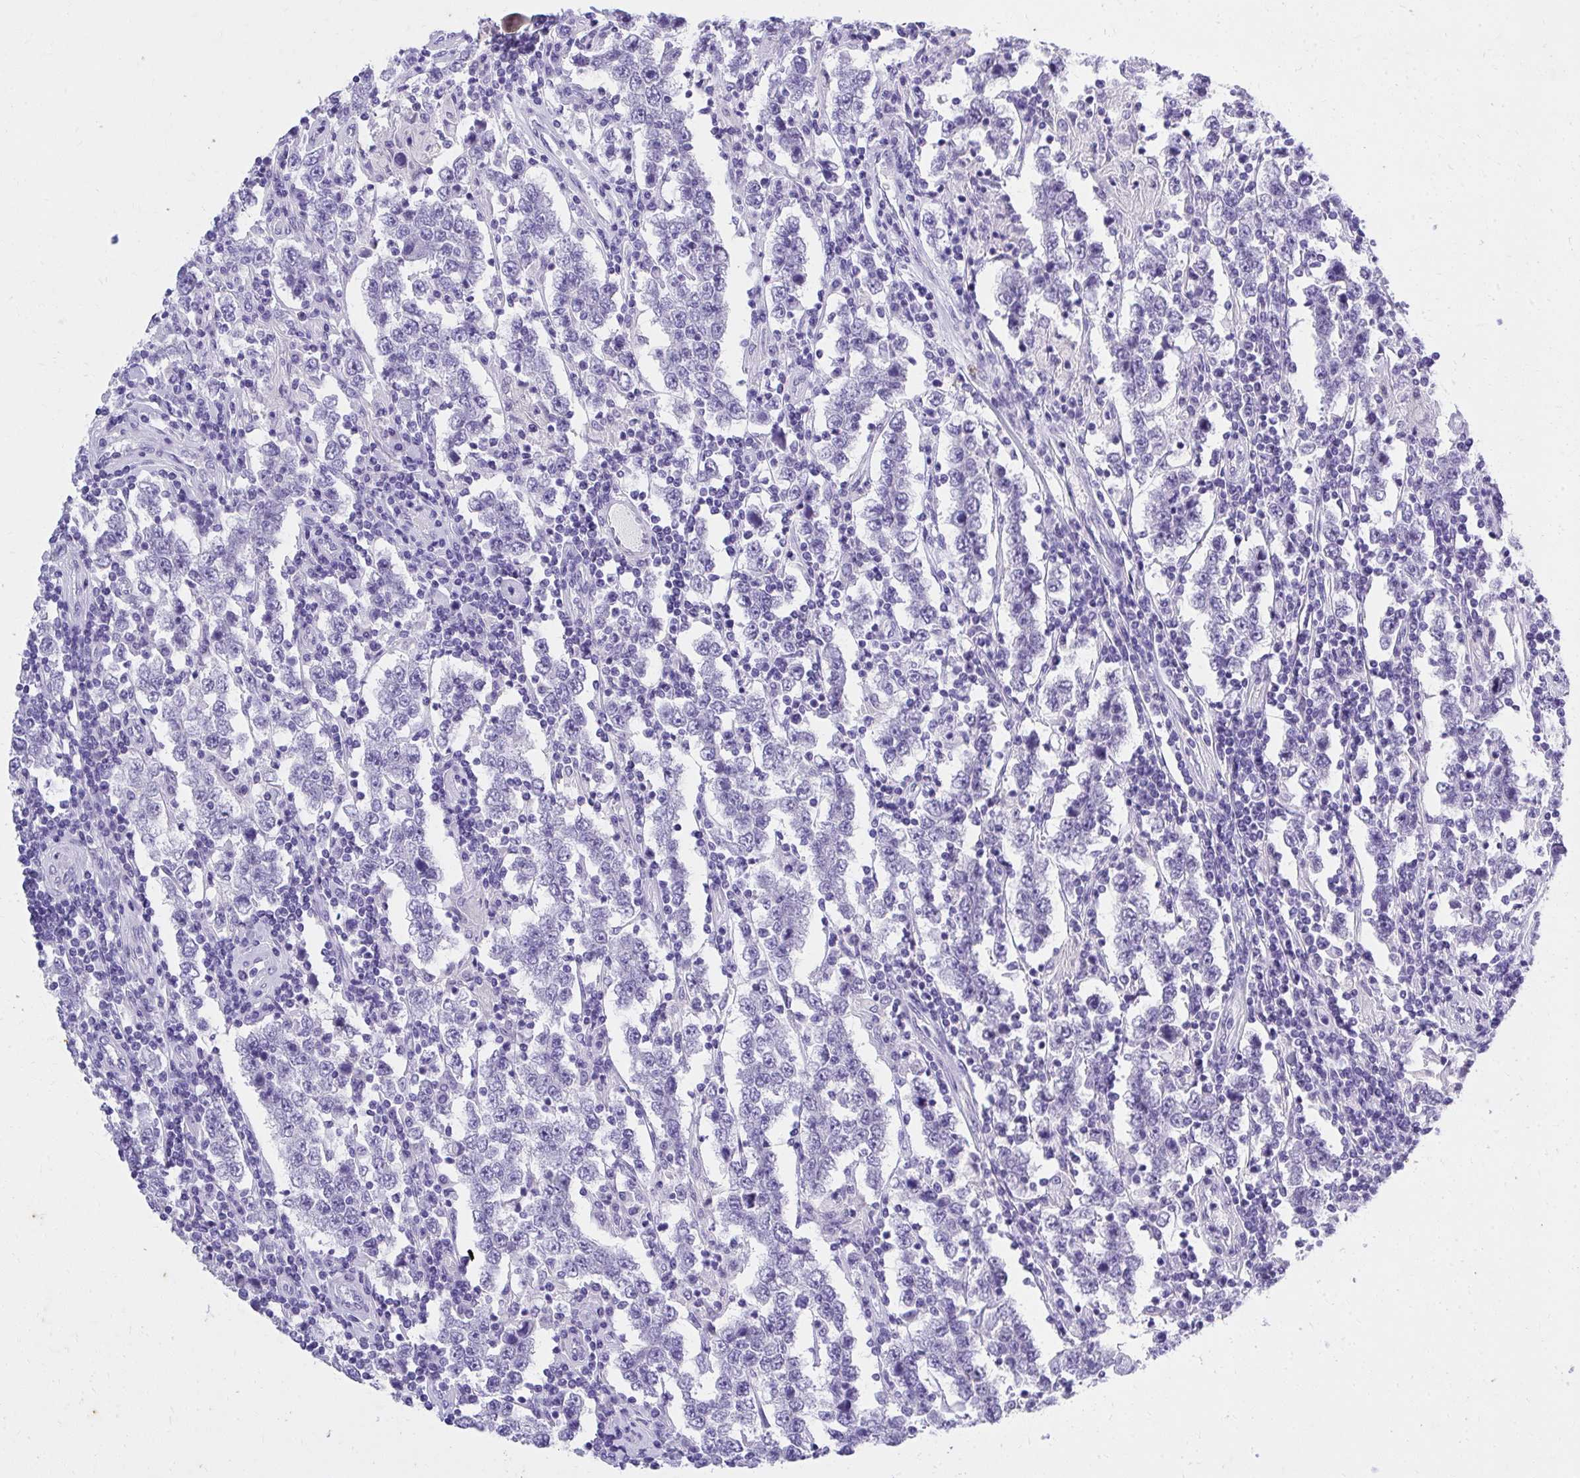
{"staining": {"intensity": "negative", "quantity": "none", "location": "none"}, "tissue": "testis cancer", "cell_type": "Tumor cells", "image_type": "cancer", "snomed": [{"axis": "morphology", "description": "Normal tissue, NOS"}, {"axis": "morphology", "description": "Urothelial carcinoma, High grade"}, {"axis": "morphology", "description": "Seminoma, NOS"}, {"axis": "morphology", "description": "Carcinoma, Embryonal, NOS"}, {"axis": "topography", "description": "Urinary bladder"}, {"axis": "topography", "description": "Testis"}], "caption": "Immunohistochemistry (IHC) micrograph of human testis cancer (embryonal carcinoma) stained for a protein (brown), which exhibits no staining in tumor cells. (Brightfield microscopy of DAB immunohistochemistry at high magnification).", "gene": "KLK1", "patient": {"sex": "male", "age": 41}}